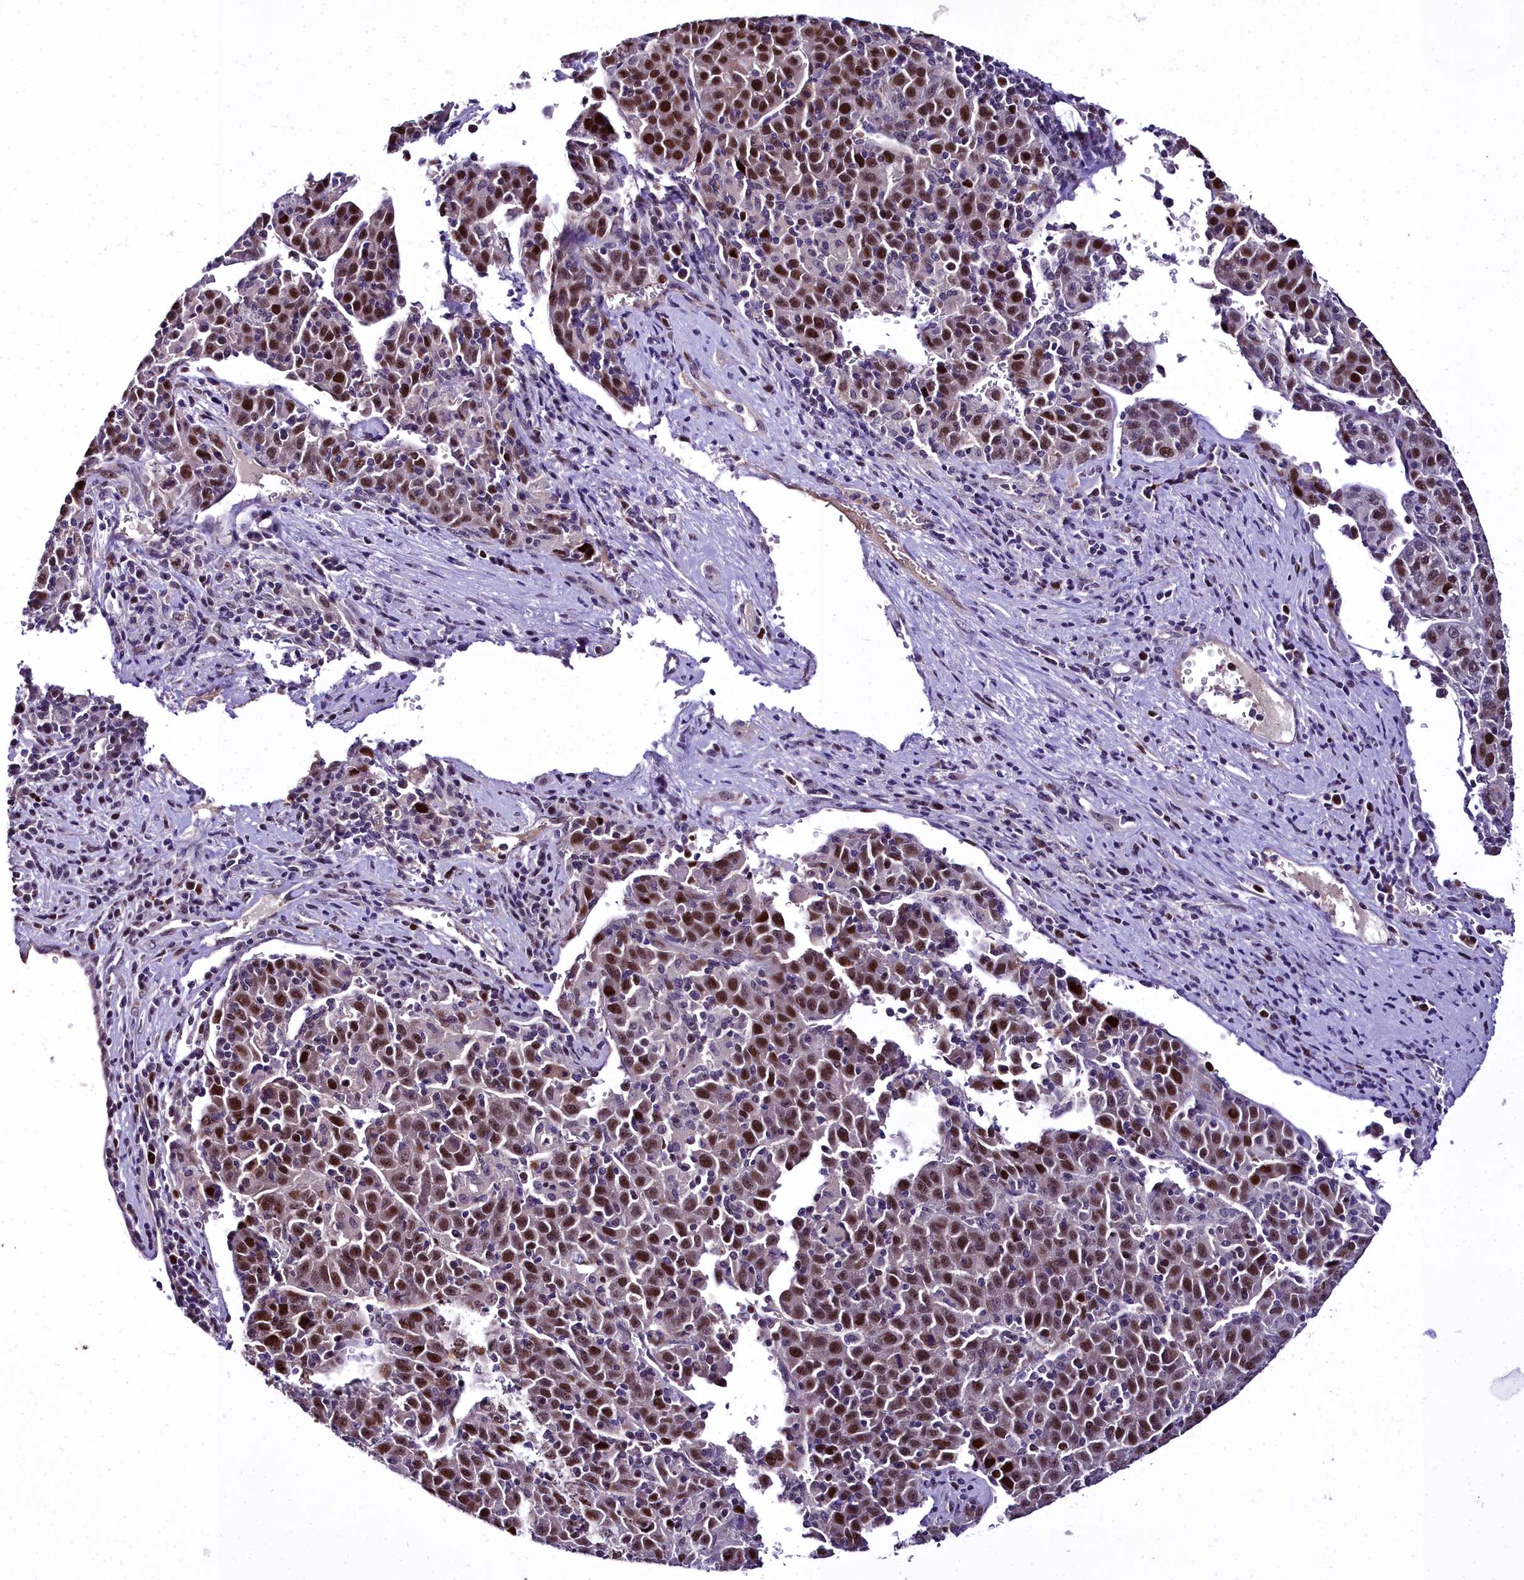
{"staining": {"intensity": "strong", "quantity": ">75%", "location": "nuclear"}, "tissue": "liver cancer", "cell_type": "Tumor cells", "image_type": "cancer", "snomed": [{"axis": "morphology", "description": "Carcinoma, Hepatocellular, NOS"}, {"axis": "topography", "description": "Liver"}], "caption": "Immunohistochemical staining of human liver cancer (hepatocellular carcinoma) reveals high levels of strong nuclear positivity in about >75% of tumor cells.", "gene": "TRIML2", "patient": {"sex": "female", "age": 53}}